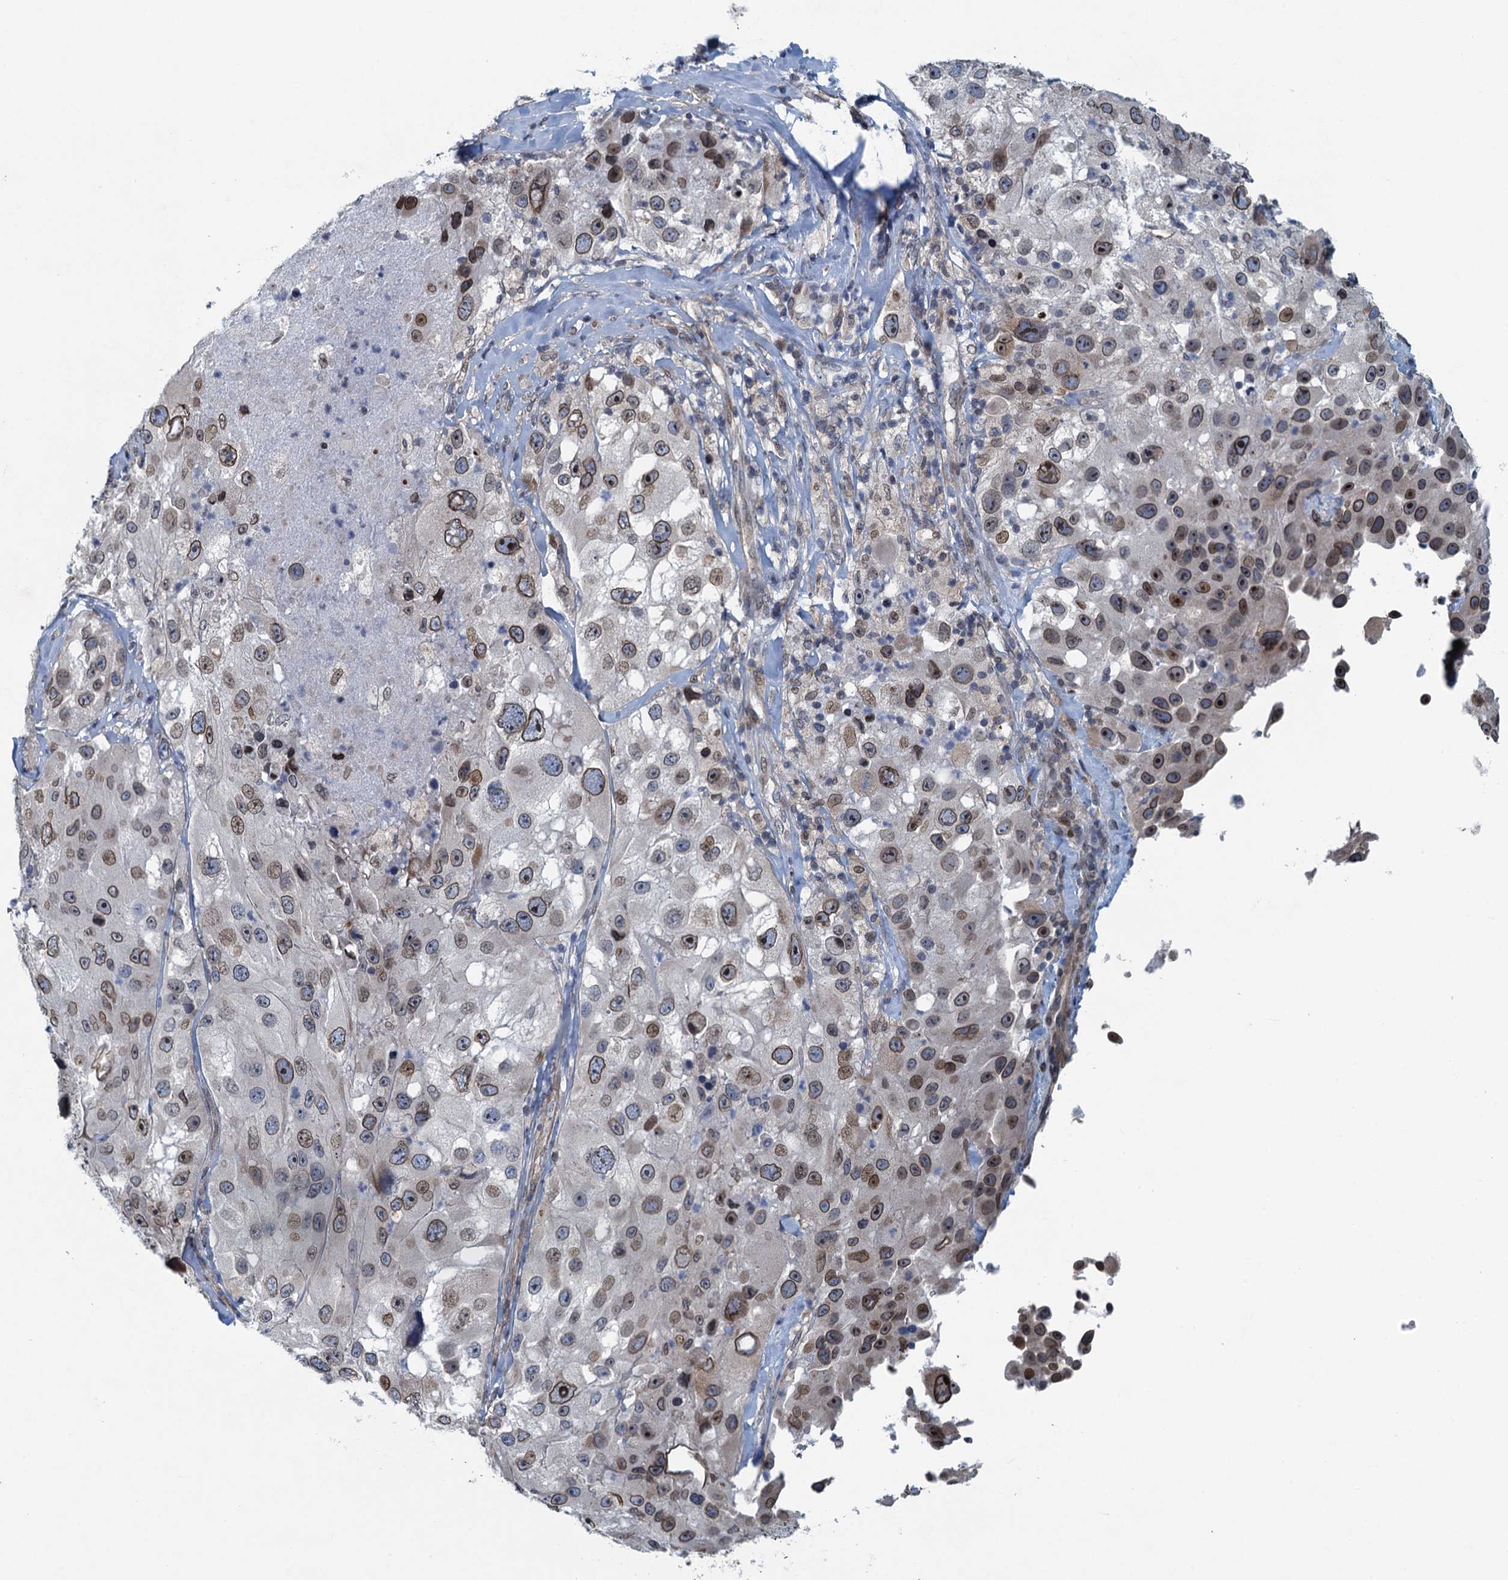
{"staining": {"intensity": "moderate", "quantity": ">75%", "location": "cytoplasmic/membranous,nuclear"}, "tissue": "melanoma", "cell_type": "Tumor cells", "image_type": "cancer", "snomed": [{"axis": "morphology", "description": "Malignant melanoma, Metastatic site"}, {"axis": "topography", "description": "Lymph node"}], "caption": "This is an image of IHC staining of melanoma, which shows moderate expression in the cytoplasmic/membranous and nuclear of tumor cells.", "gene": "CCDC34", "patient": {"sex": "male", "age": 62}}